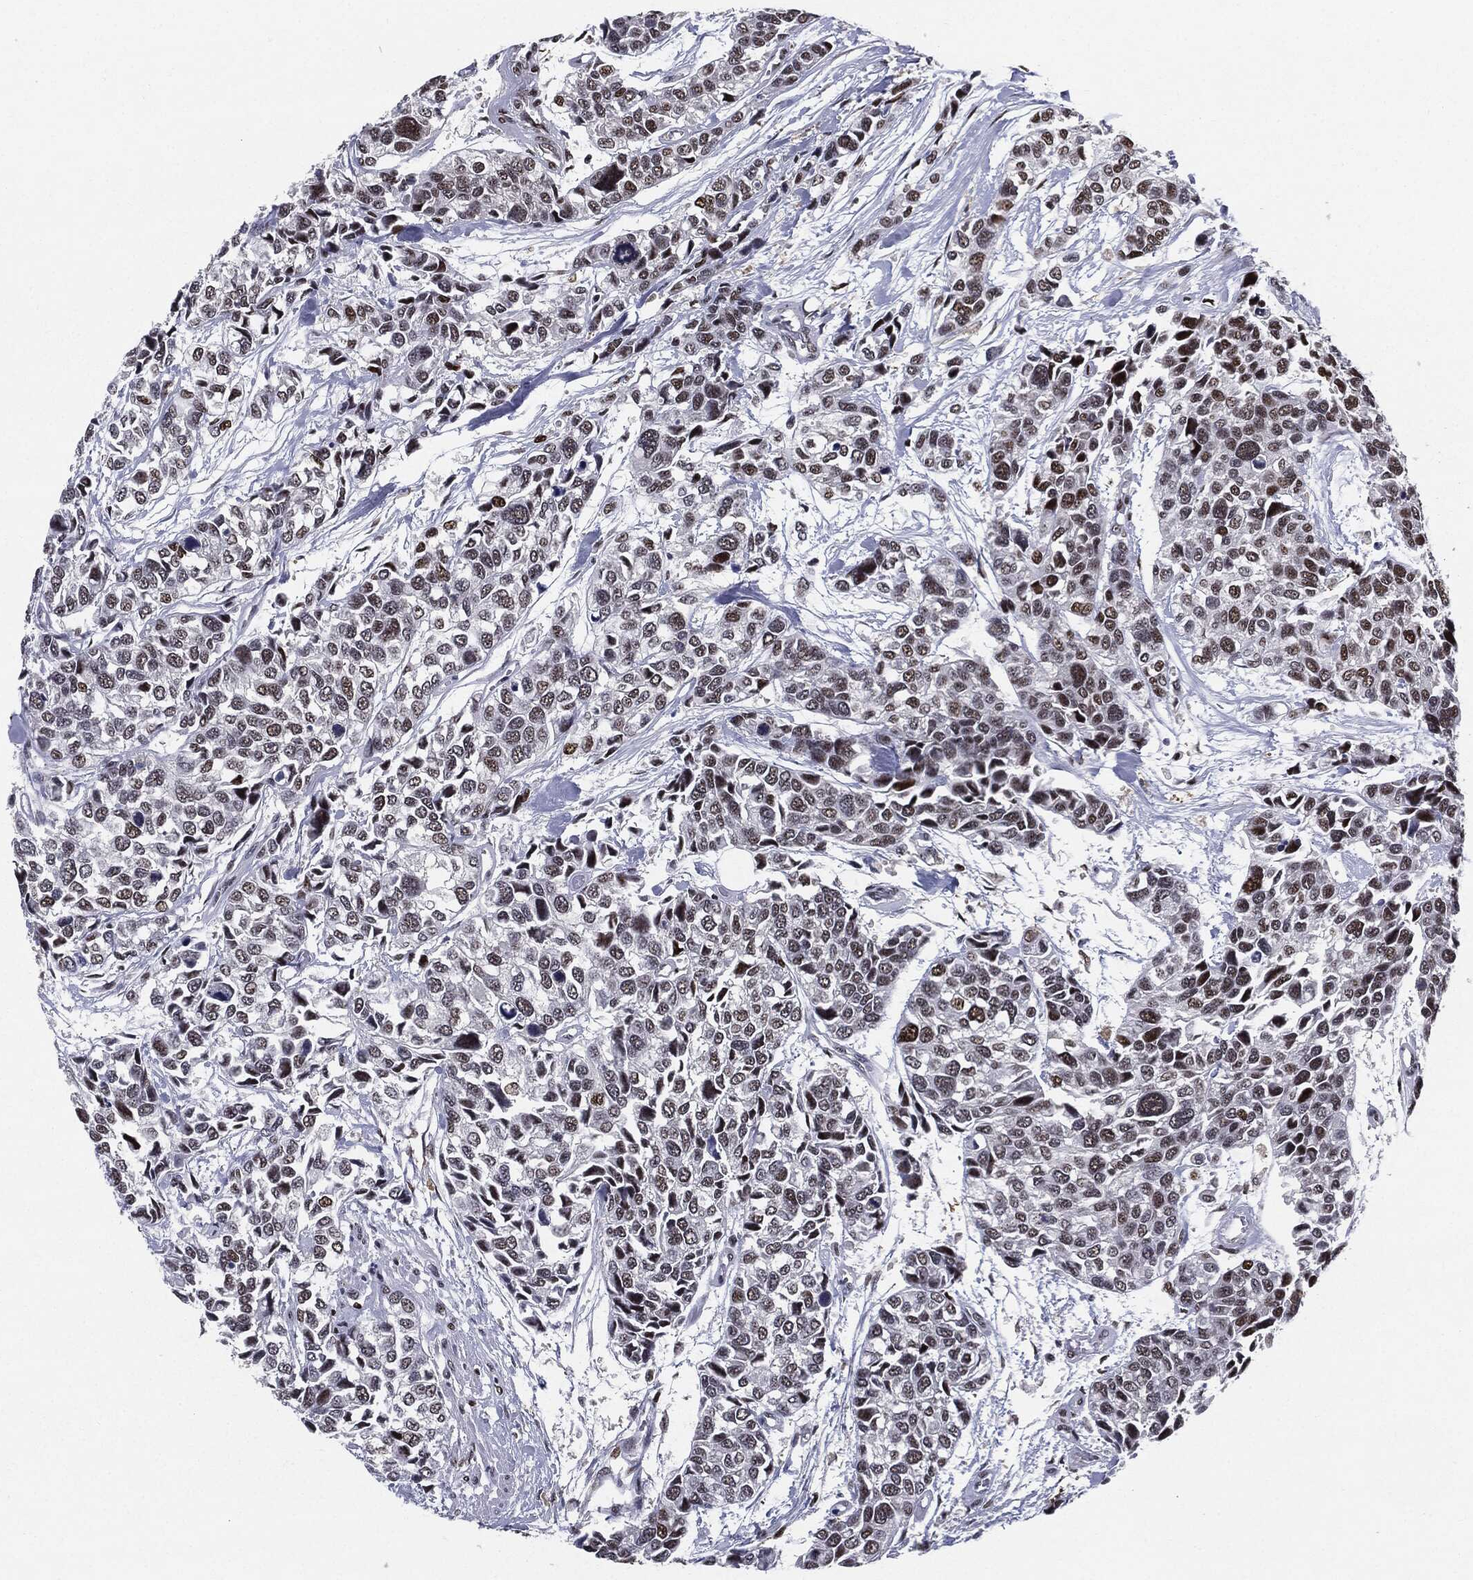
{"staining": {"intensity": "moderate", "quantity": "25%-75%", "location": "nuclear"}, "tissue": "urothelial cancer", "cell_type": "Tumor cells", "image_type": "cancer", "snomed": [{"axis": "morphology", "description": "Urothelial carcinoma, High grade"}, {"axis": "topography", "description": "Urinary bladder"}], "caption": "DAB (3,3'-diaminobenzidine) immunohistochemical staining of urothelial cancer displays moderate nuclear protein staining in approximately 25%-75% of tumor cells. (IHC, brightfield microscopy, high magnification).", "gene": "JUN", "patient": {"sex": "male", "age": 77}}